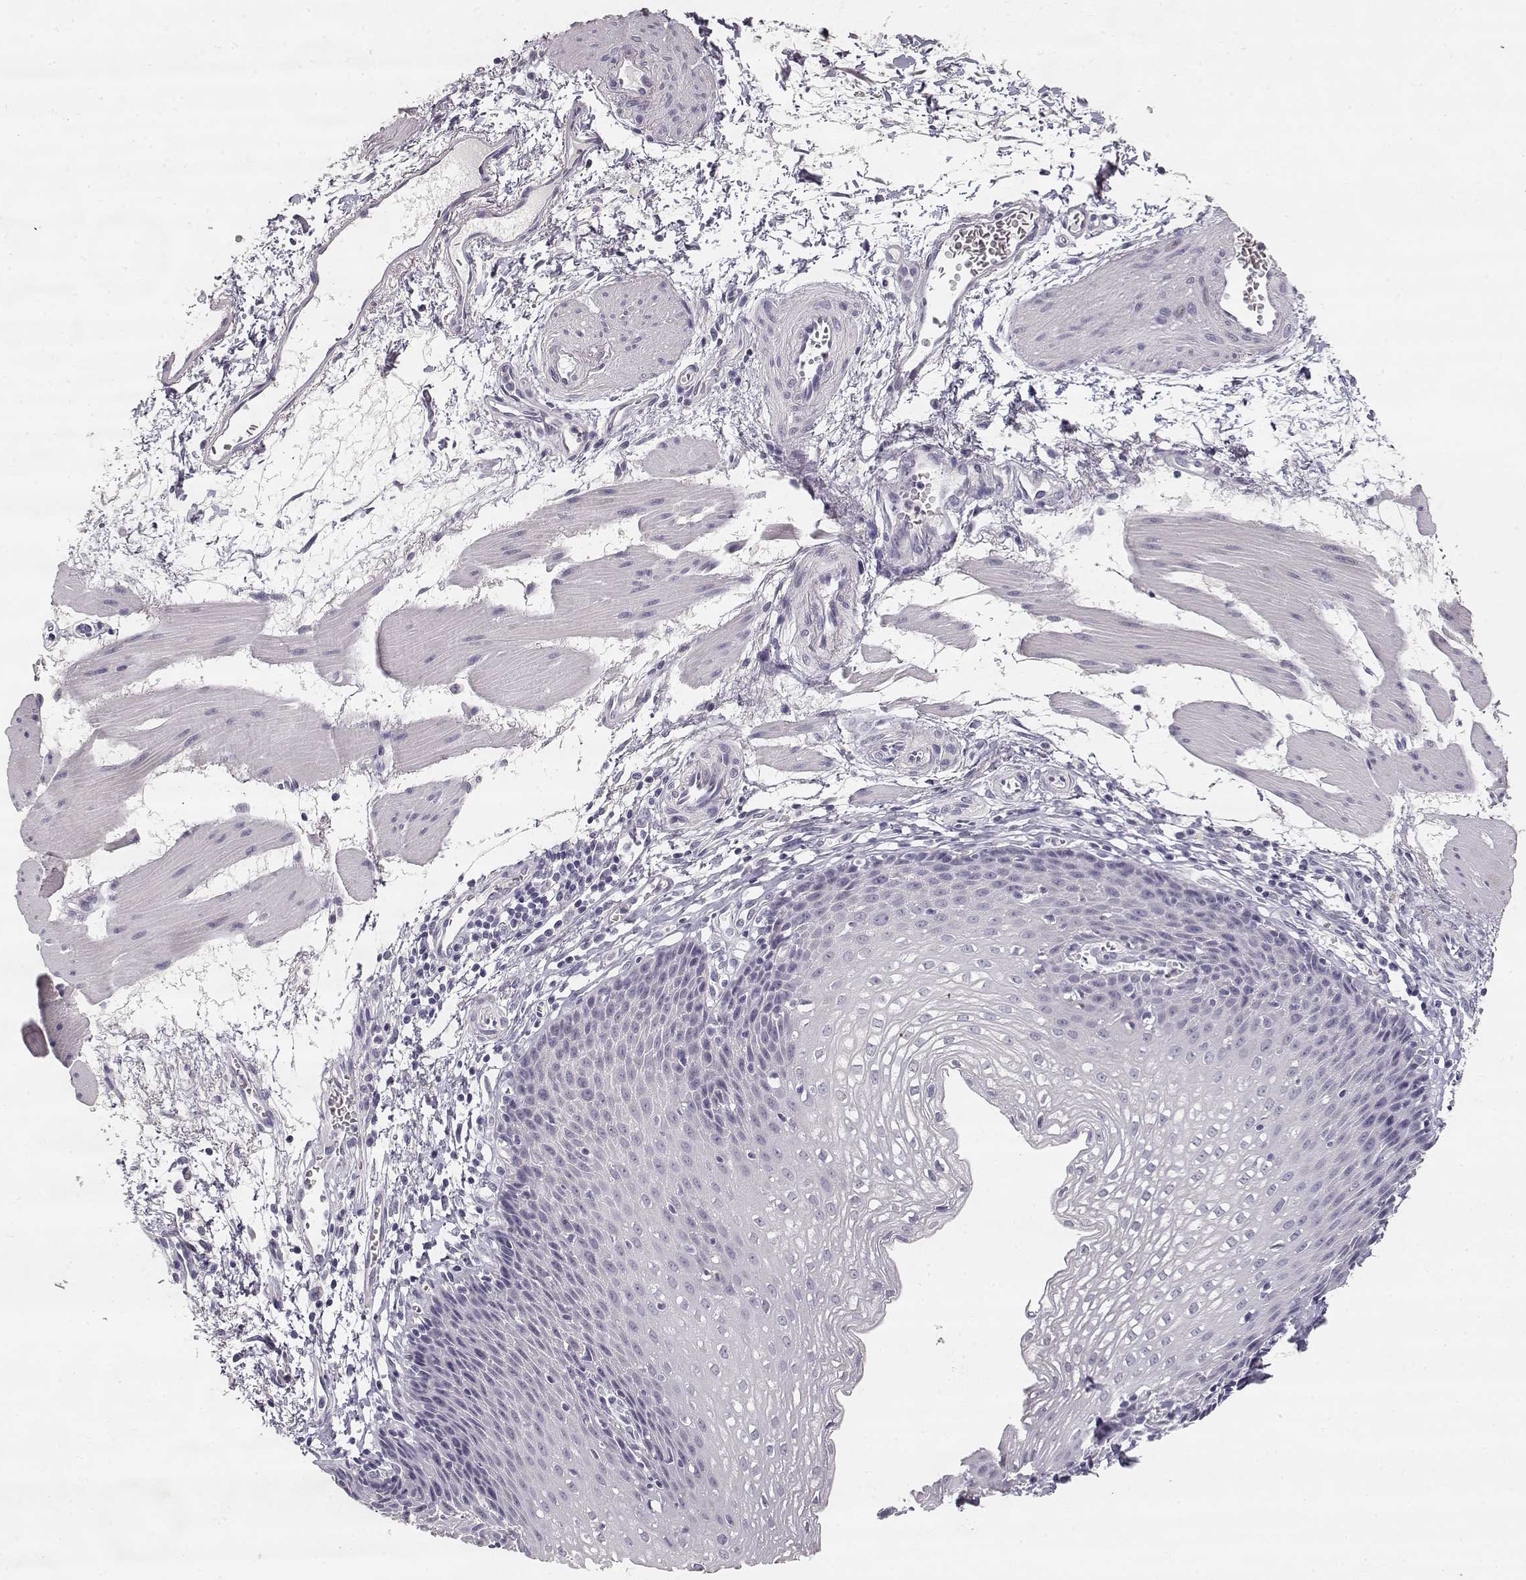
{"staining": {"intensity": "negative", "quantity": "none", "location": "none"}, "tissue": "esophagus", "cell_type": "Squamous epithelial cells", "image_type": "normal", "snomed": [{"axis": "morphology", "description": "Normal tissue, NOS"}, {"axis": "topography", "description": "Esophagus"}], "caption": "Esophagus was stained to show a protein in brown. There is no significant staining in squamous epithelial cells. Nuclei are stained in blue.", "gene": "TPH2", "patient": {"sex": "female", "age": 64}}